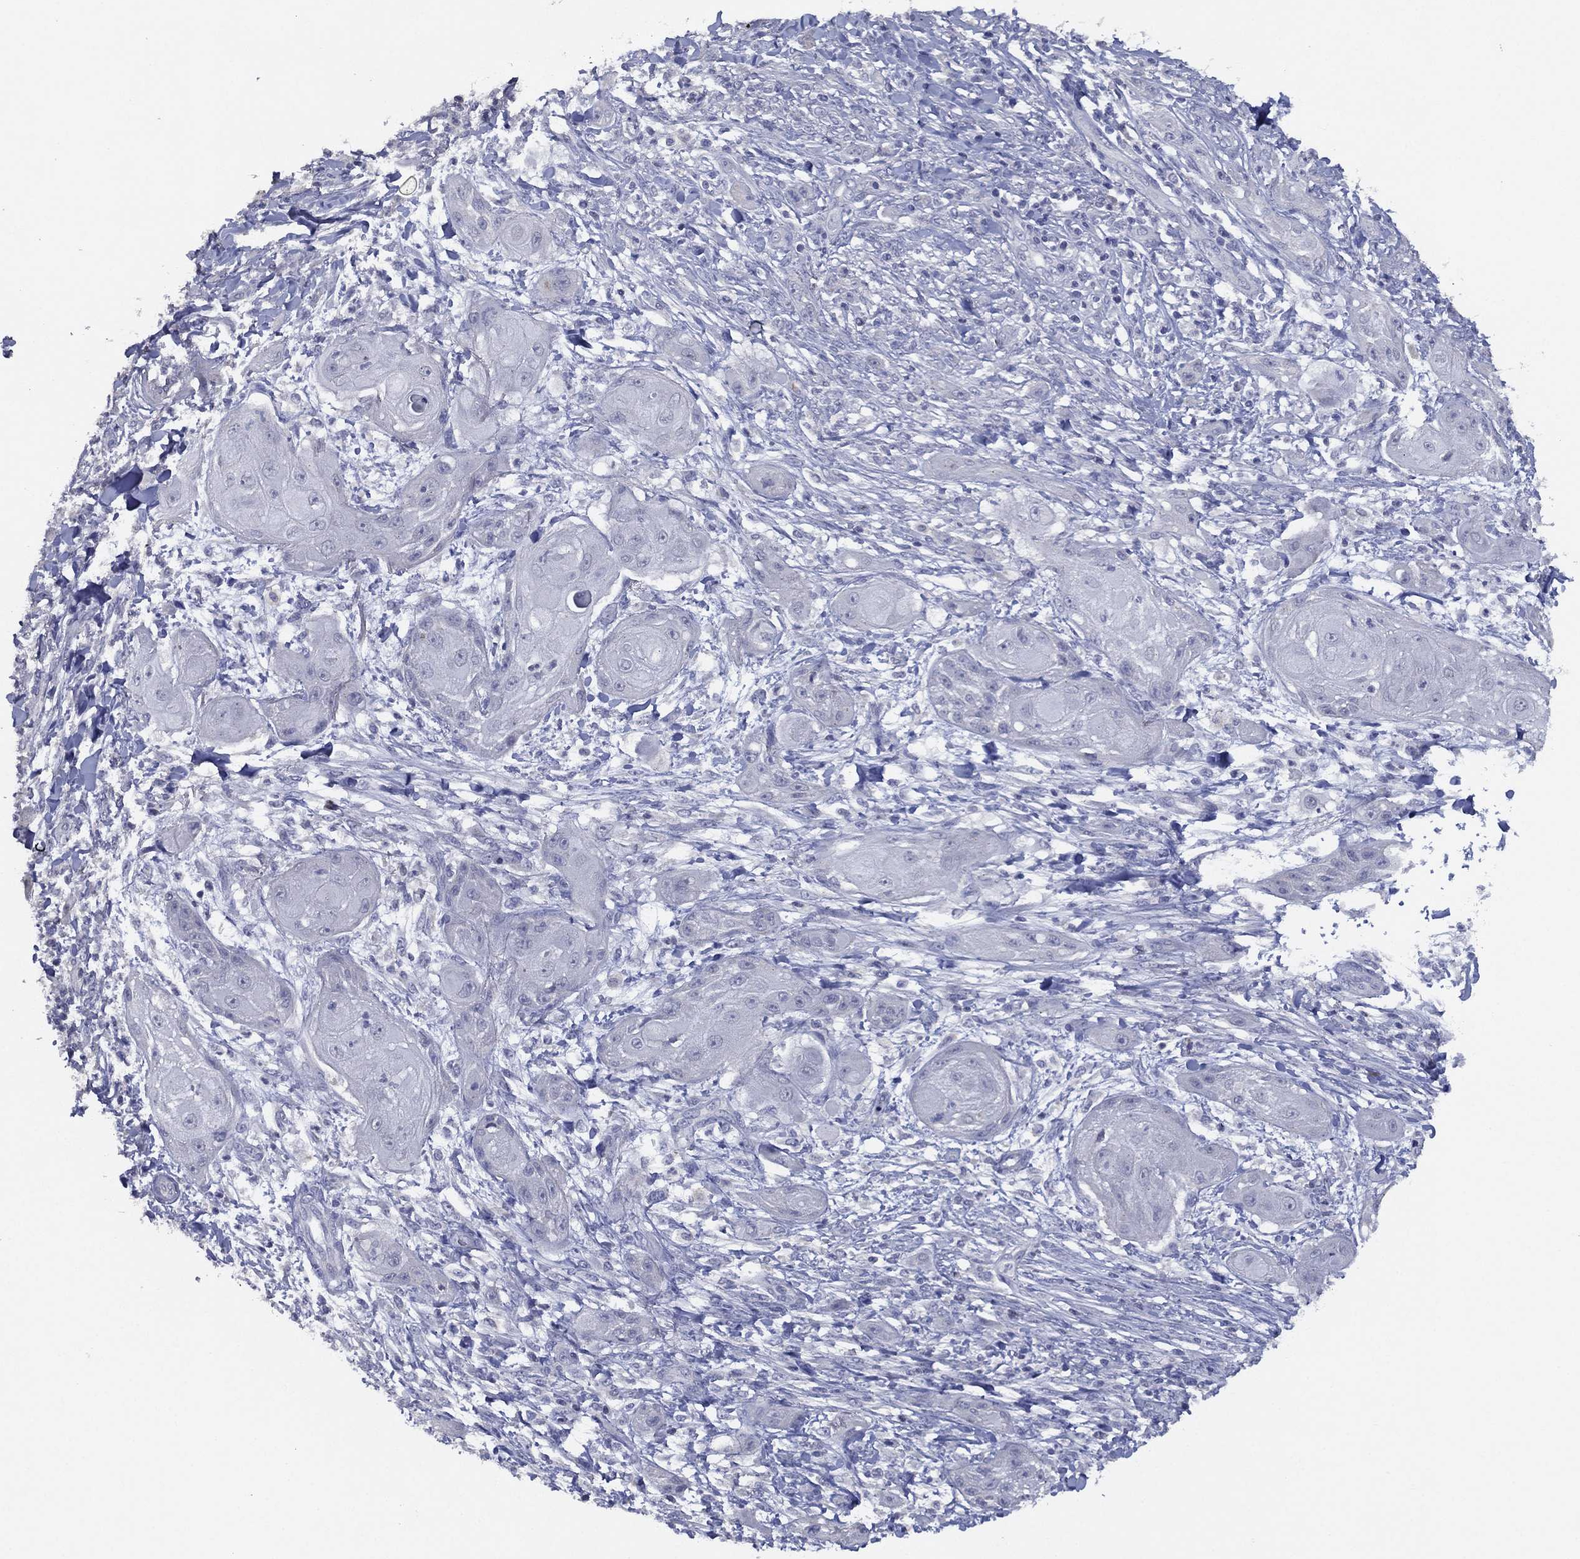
{"staining": {"intensity": "negative", "quantity": "none", "location": "none"}, "tissue": "skin cancer", "cell_type": "Tumor cells", "image_type": "cancer", "snomed": [{"axis": "morphology", "description": "Squamous cell carcinoma, NOS"}, {"axis": "topography", "description": "Skin"}], "caption": "DAB (3,3'-diaminobenzidine) immunohistochemical staining of human squamous cell carcinoma (skin) exhibits no significant expression in tumor cells.", "gene": "SLC13A4", "patient": {"sex": "male", "age": 62}}